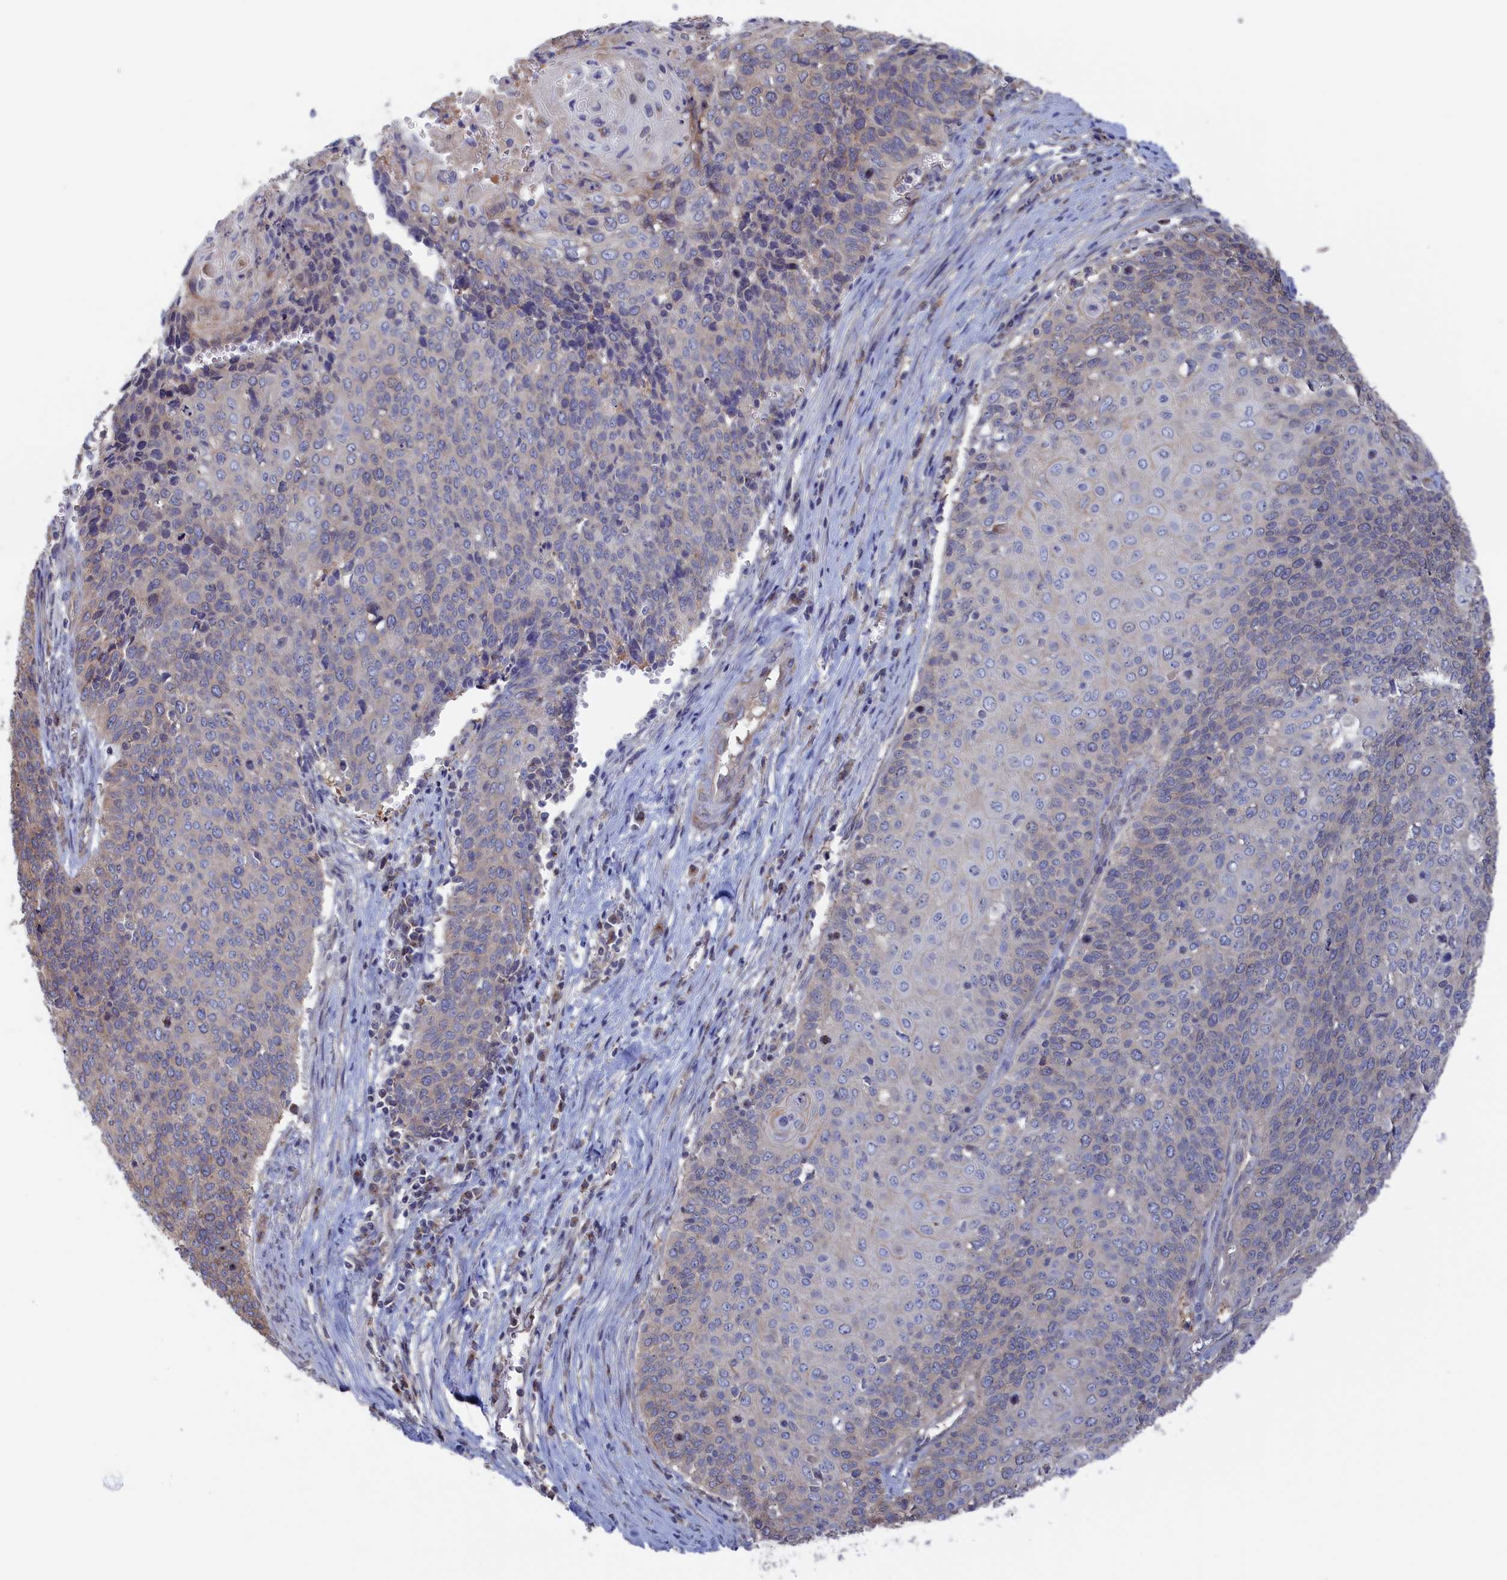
{"staining": {"intensity": "negative", "quantity": "none", "location": "none"}, "tissue": "cervical cancer", "cell_type": "Tumor cells", "image_type": "cancer", "snomed": [{"axis": "morphology", "description": "Squamous cell carcinoma, NOS"}, {"axis": "topography", "description": "Cervix"}], "caption": "An IHC micrograph of cervical squamous cell carcinoma is shown. There is no staining in tumor cells of cervical squamous cell carcinoma.", "gene": "NUTF2", "patient": {"sex": "female", "age": 39}}